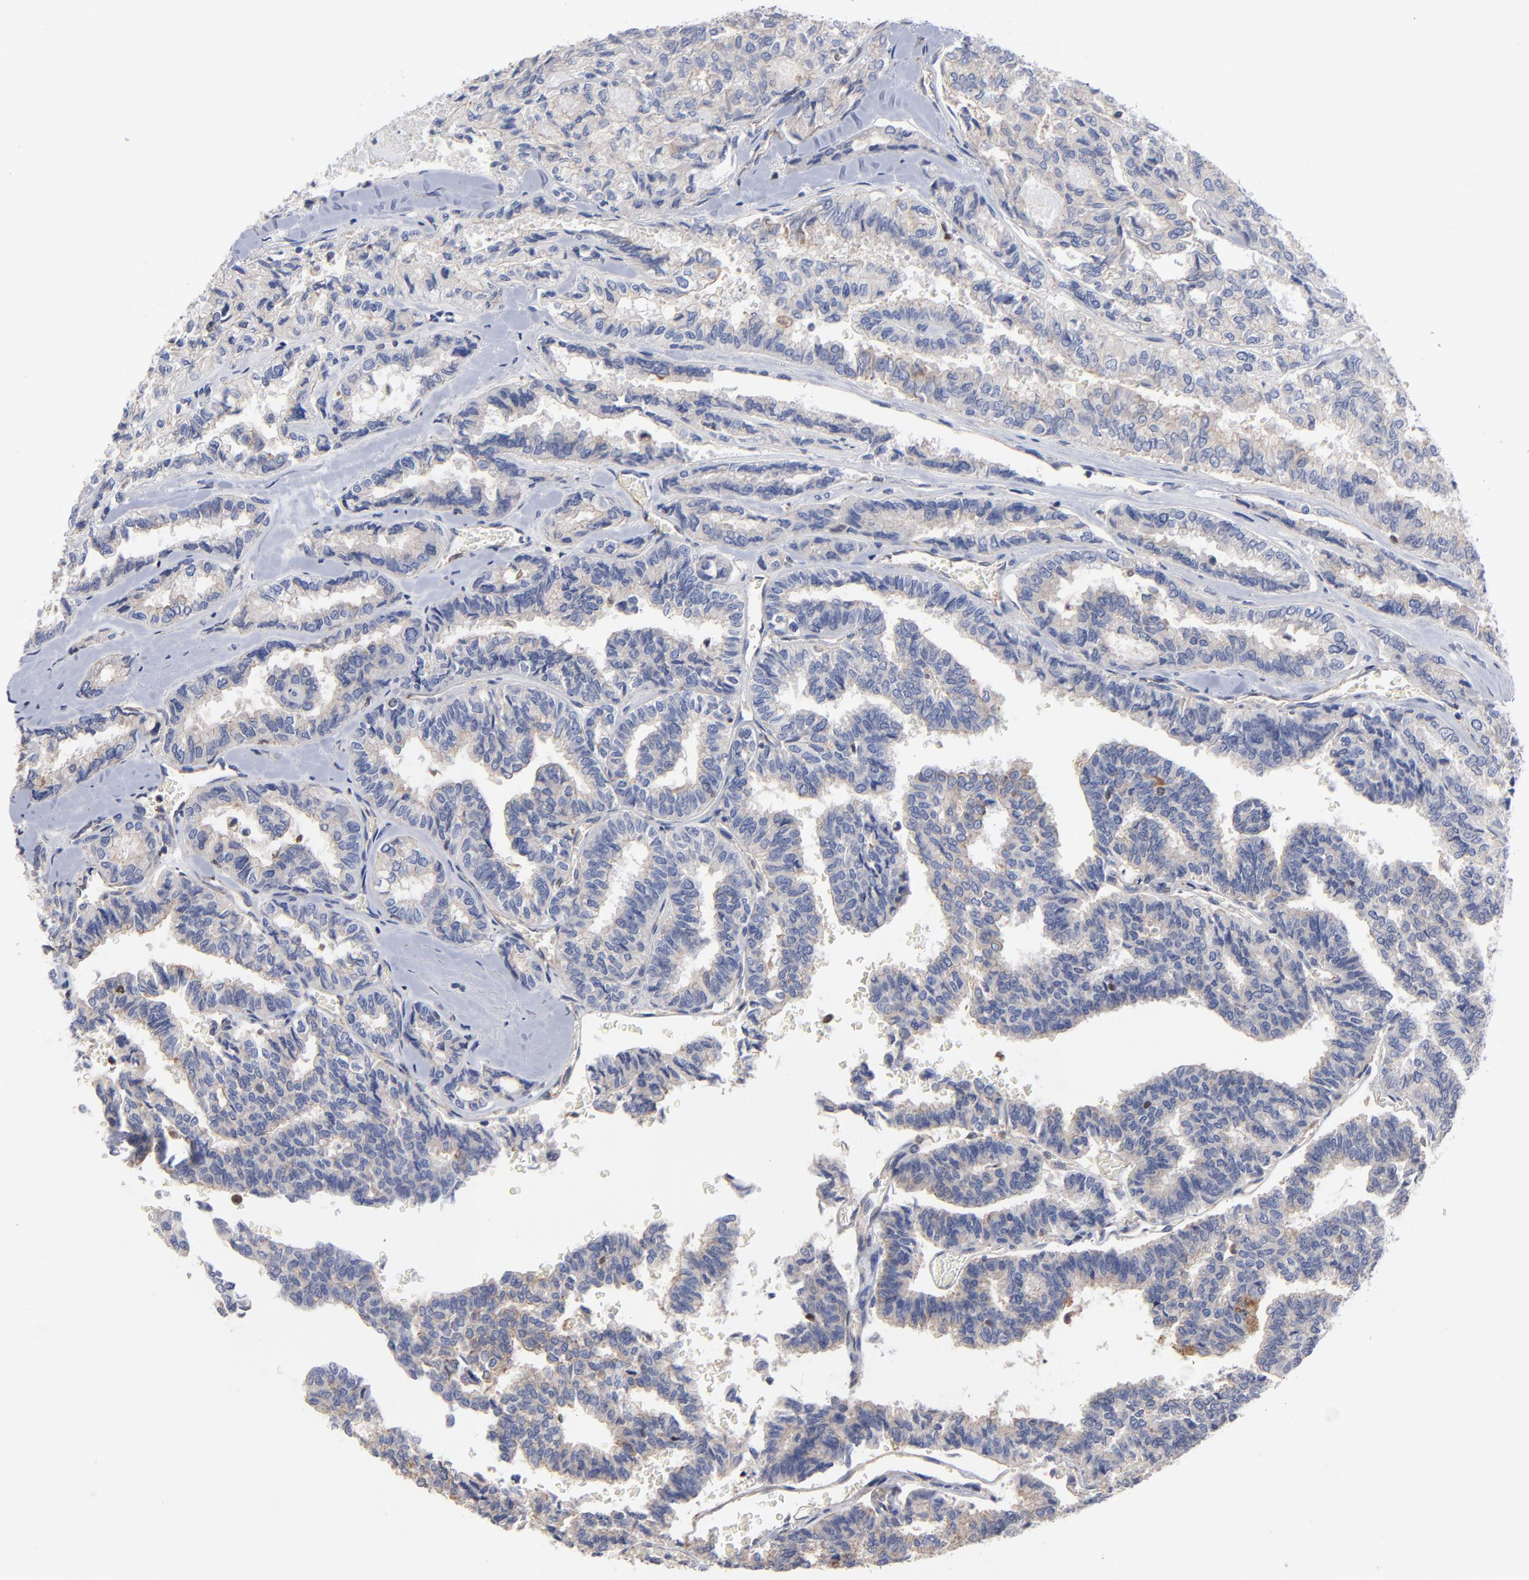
{"staining": {"intensity": "negative", "quantity": "none", "location": "none"}, "tissue": "thyroid cancer", "cell_type": "Tumor cells", "image_type": "cancer", "snomed": [{"axis": "morphology", "description": "Papillary adenocarcinoma, NOS"}, {"axis": "topography", "description": "Thyroid gland"}], "caption": "Tumor cells are negative for protein expression in human thyroid cancer (papillary adenocarcinoma).", "gene": "ARHGEF6", "patient": {"sex": "female", "age": 35}}